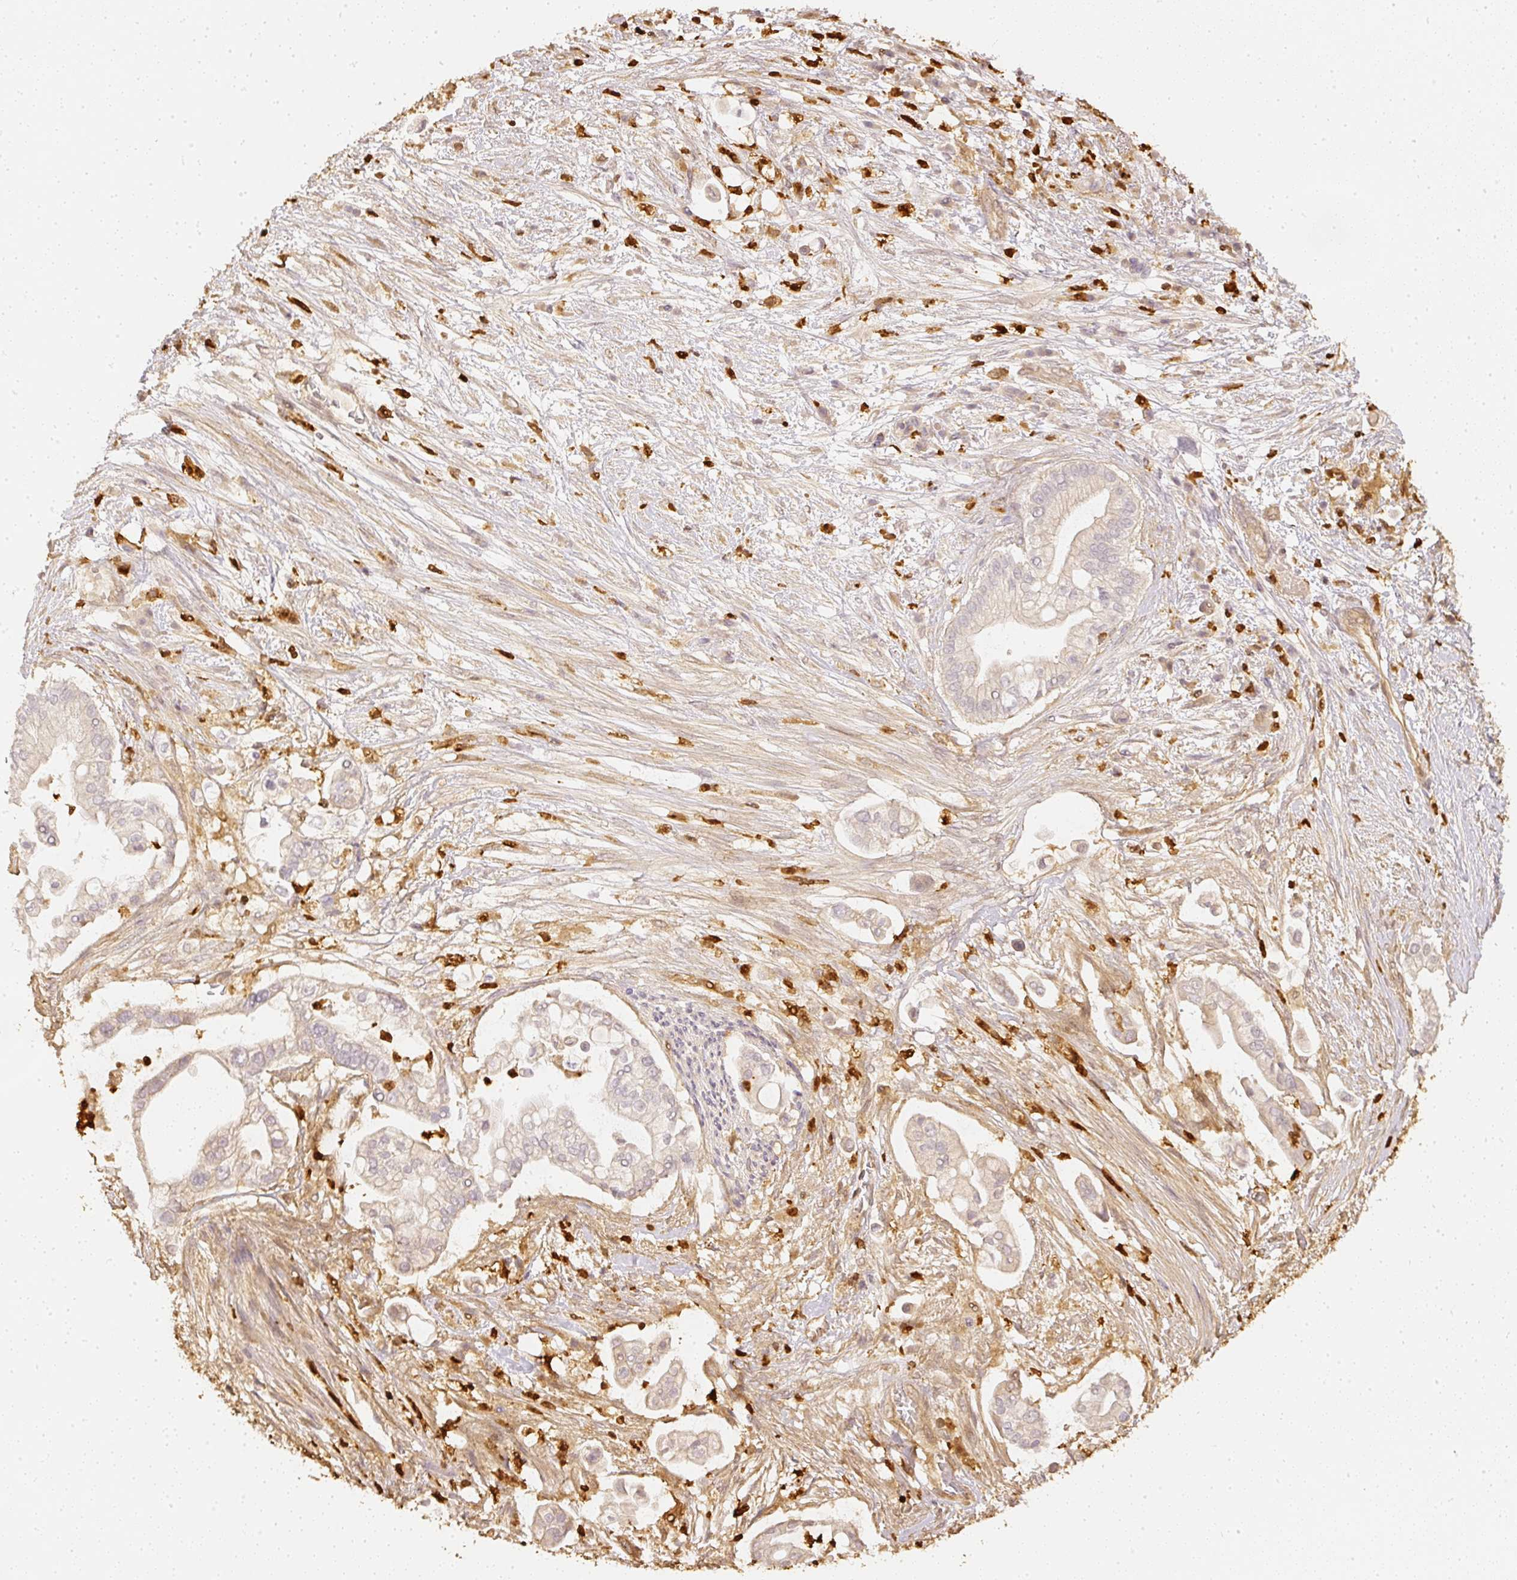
{"staining": {"intensity": "weak", "quantity": "<25%", "location": "cytoplasmic/membranous"}, "tissue": "pancreatic cancer", "cell_type": "Tumor cells", "image_type": "cancer", "snomed": [{"axis": "morphology", "description": "Adenocarcinoma, NOS"}, {"axis": "topography", "description": "Pancreas"}], "caption": "Protein analysis of adenocarcinoma (pancreatic) reveals no significant positivity in tumor cells.", "gene": "PFN1", "patient": {"sex": "female", "age": 69}}